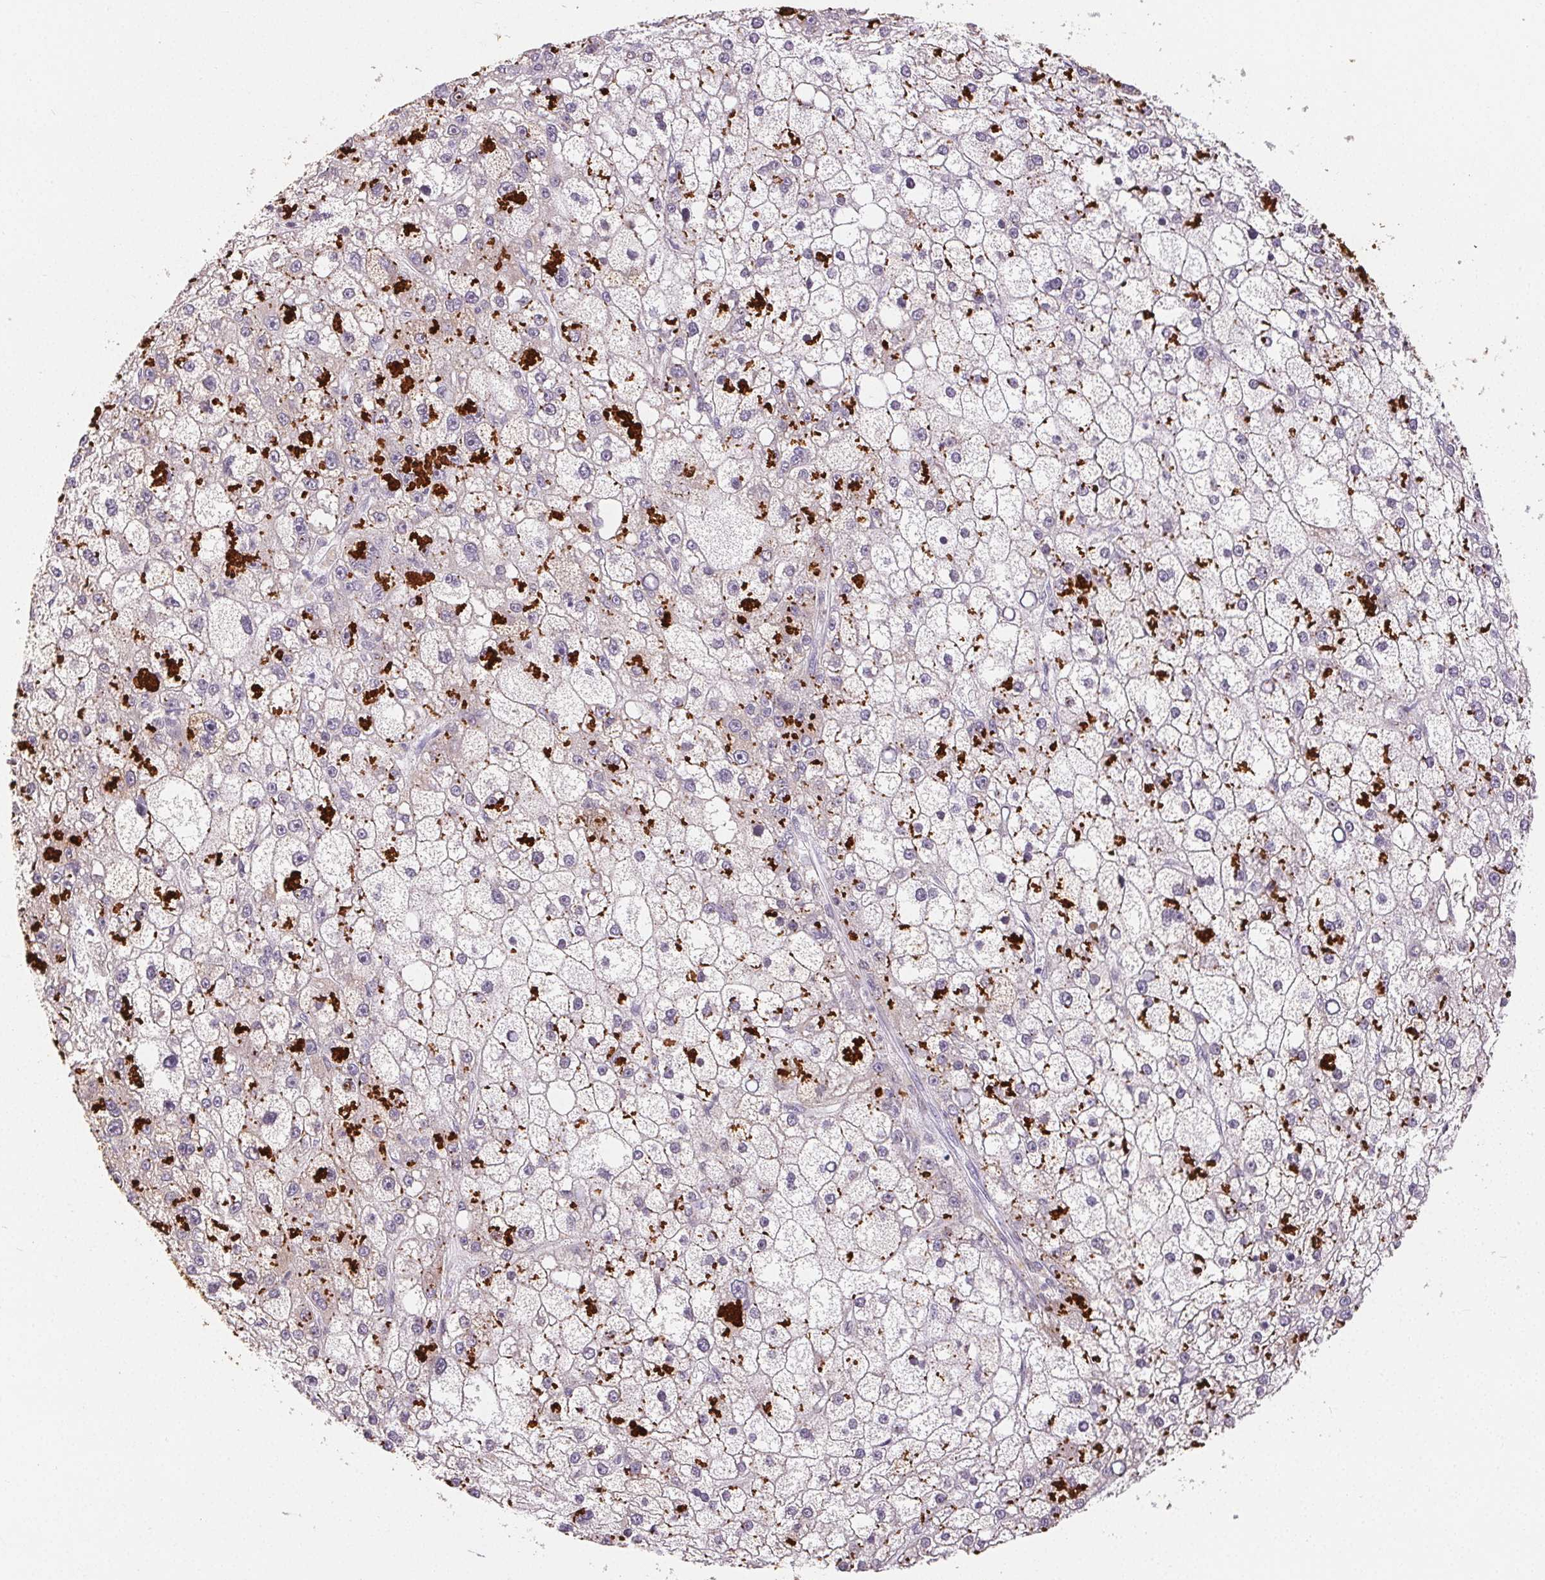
{"staining": {"intensity": "strong", "quantity": "<25%", "location": "cytoplasmic/membranous"}, "tissue": "liver cancer", "cell_type": "Tumor cells", "image_type": "cancer", "snomed": [{"axis": "morphology", "description": "Carcinoma, Hepatocellular, NOS"}, {"axis": "topography", "description": "Liver"}], "caption": "A high-resolution image shows immunohistochemistry (IHC) staining of liver cancer, which demonstrates strong cytoplasmic/membranous expression in about <25% of tumor cells.", "gene": "RPGRIP1", "patient": {"sex": "male", "age": 67}}